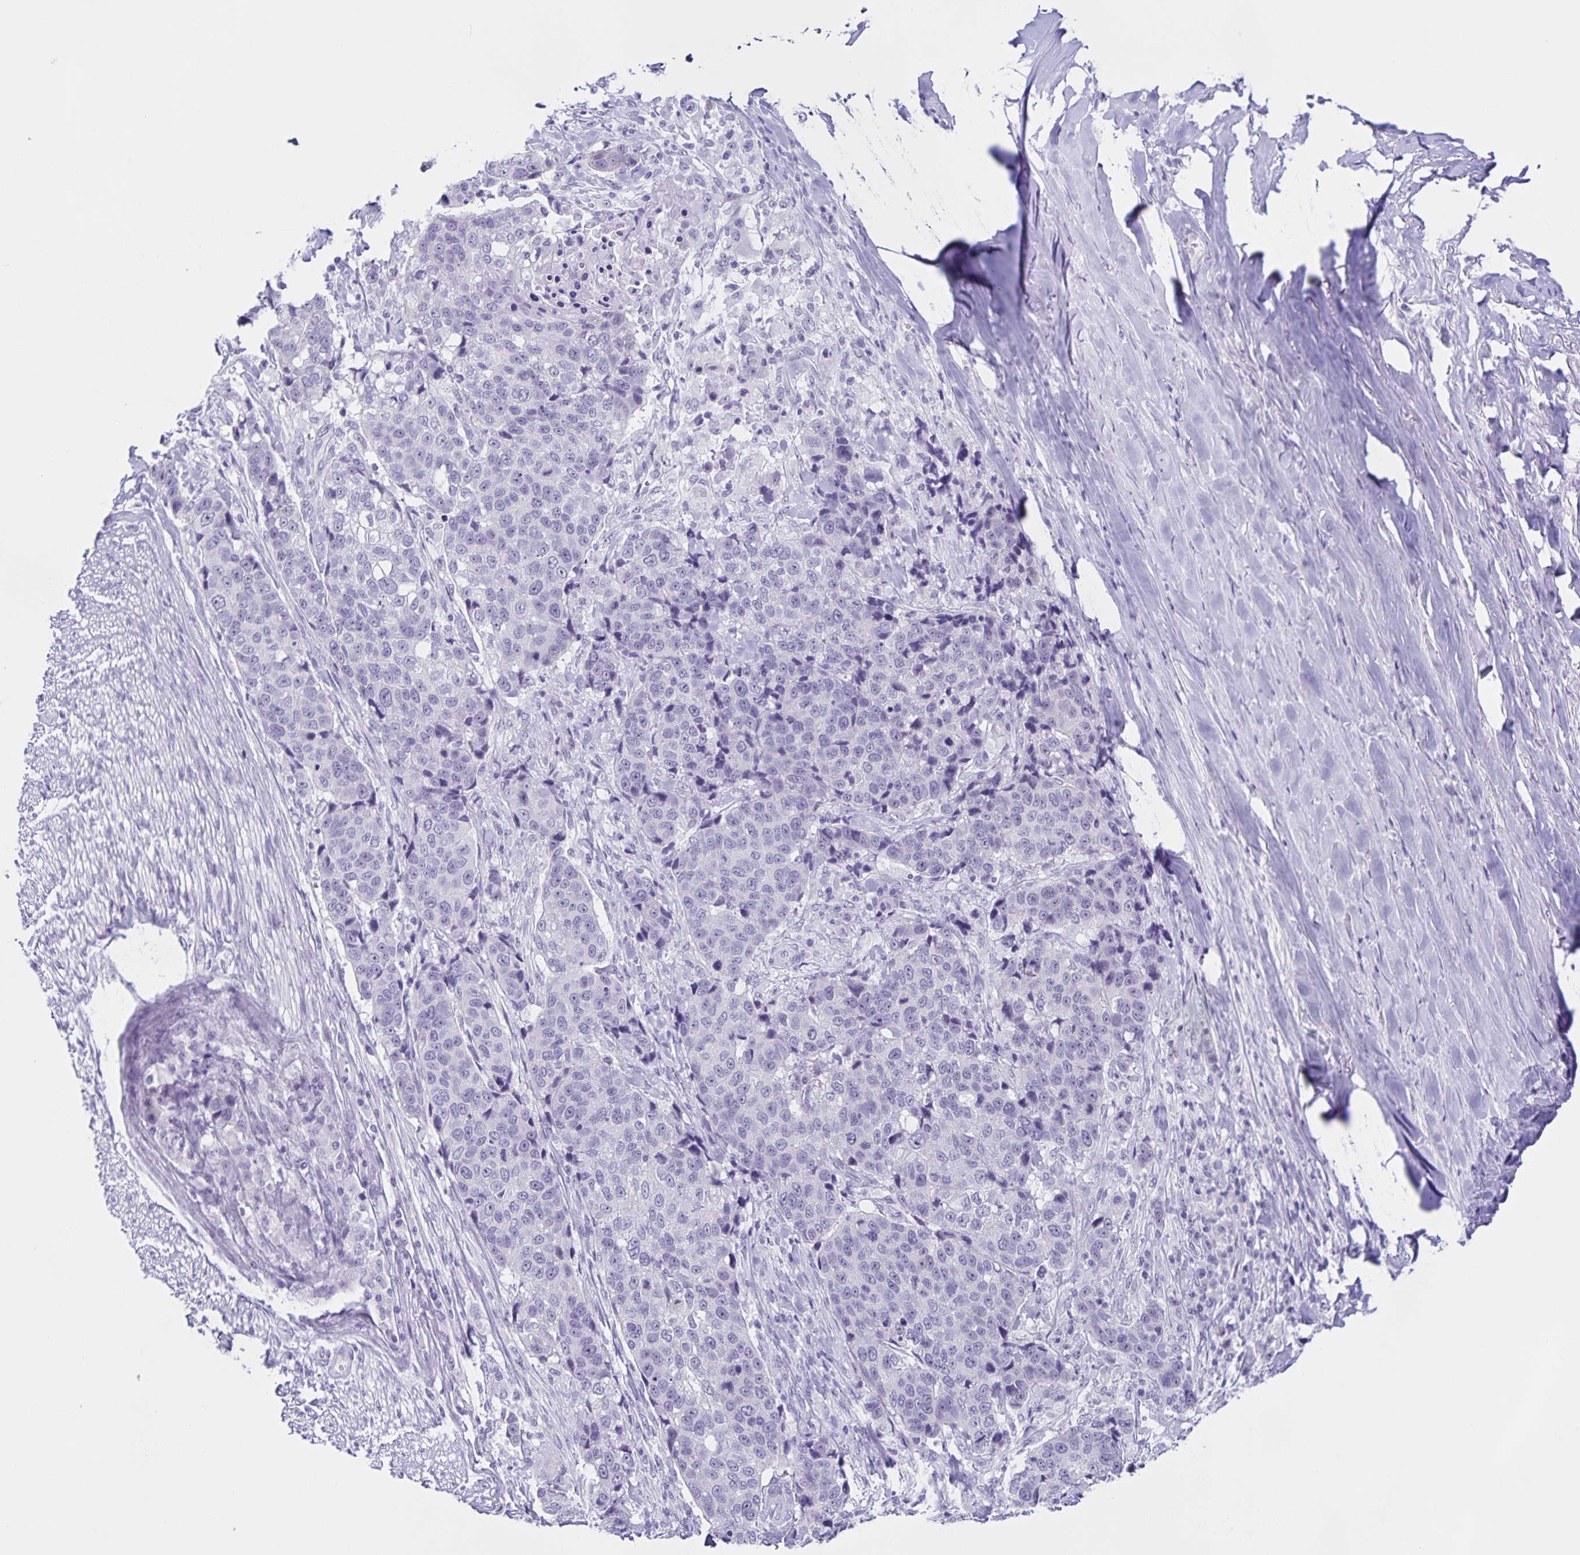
{"staining": {"intensity": "negative", "quantity": "none", "location": "none"}, "tissue": "lung cancer", "cell_type": "Tumor cells", "image_type": "cancer", "snomed": [{"axis": "morphology", "description": "Squamous cell carcinoma, NOS"}, {"axis": "topography", "description": "Lymph node"}, {"axis": "topography", "description": "Lung"}], "caption": "Immunohistochemistry photomicrograph of human lung cancer stained for a protein (brown), which exhibits no staining in tumor cells.", "gene": "FAM170A", "patient": {"sex": "male", "age": 61}}